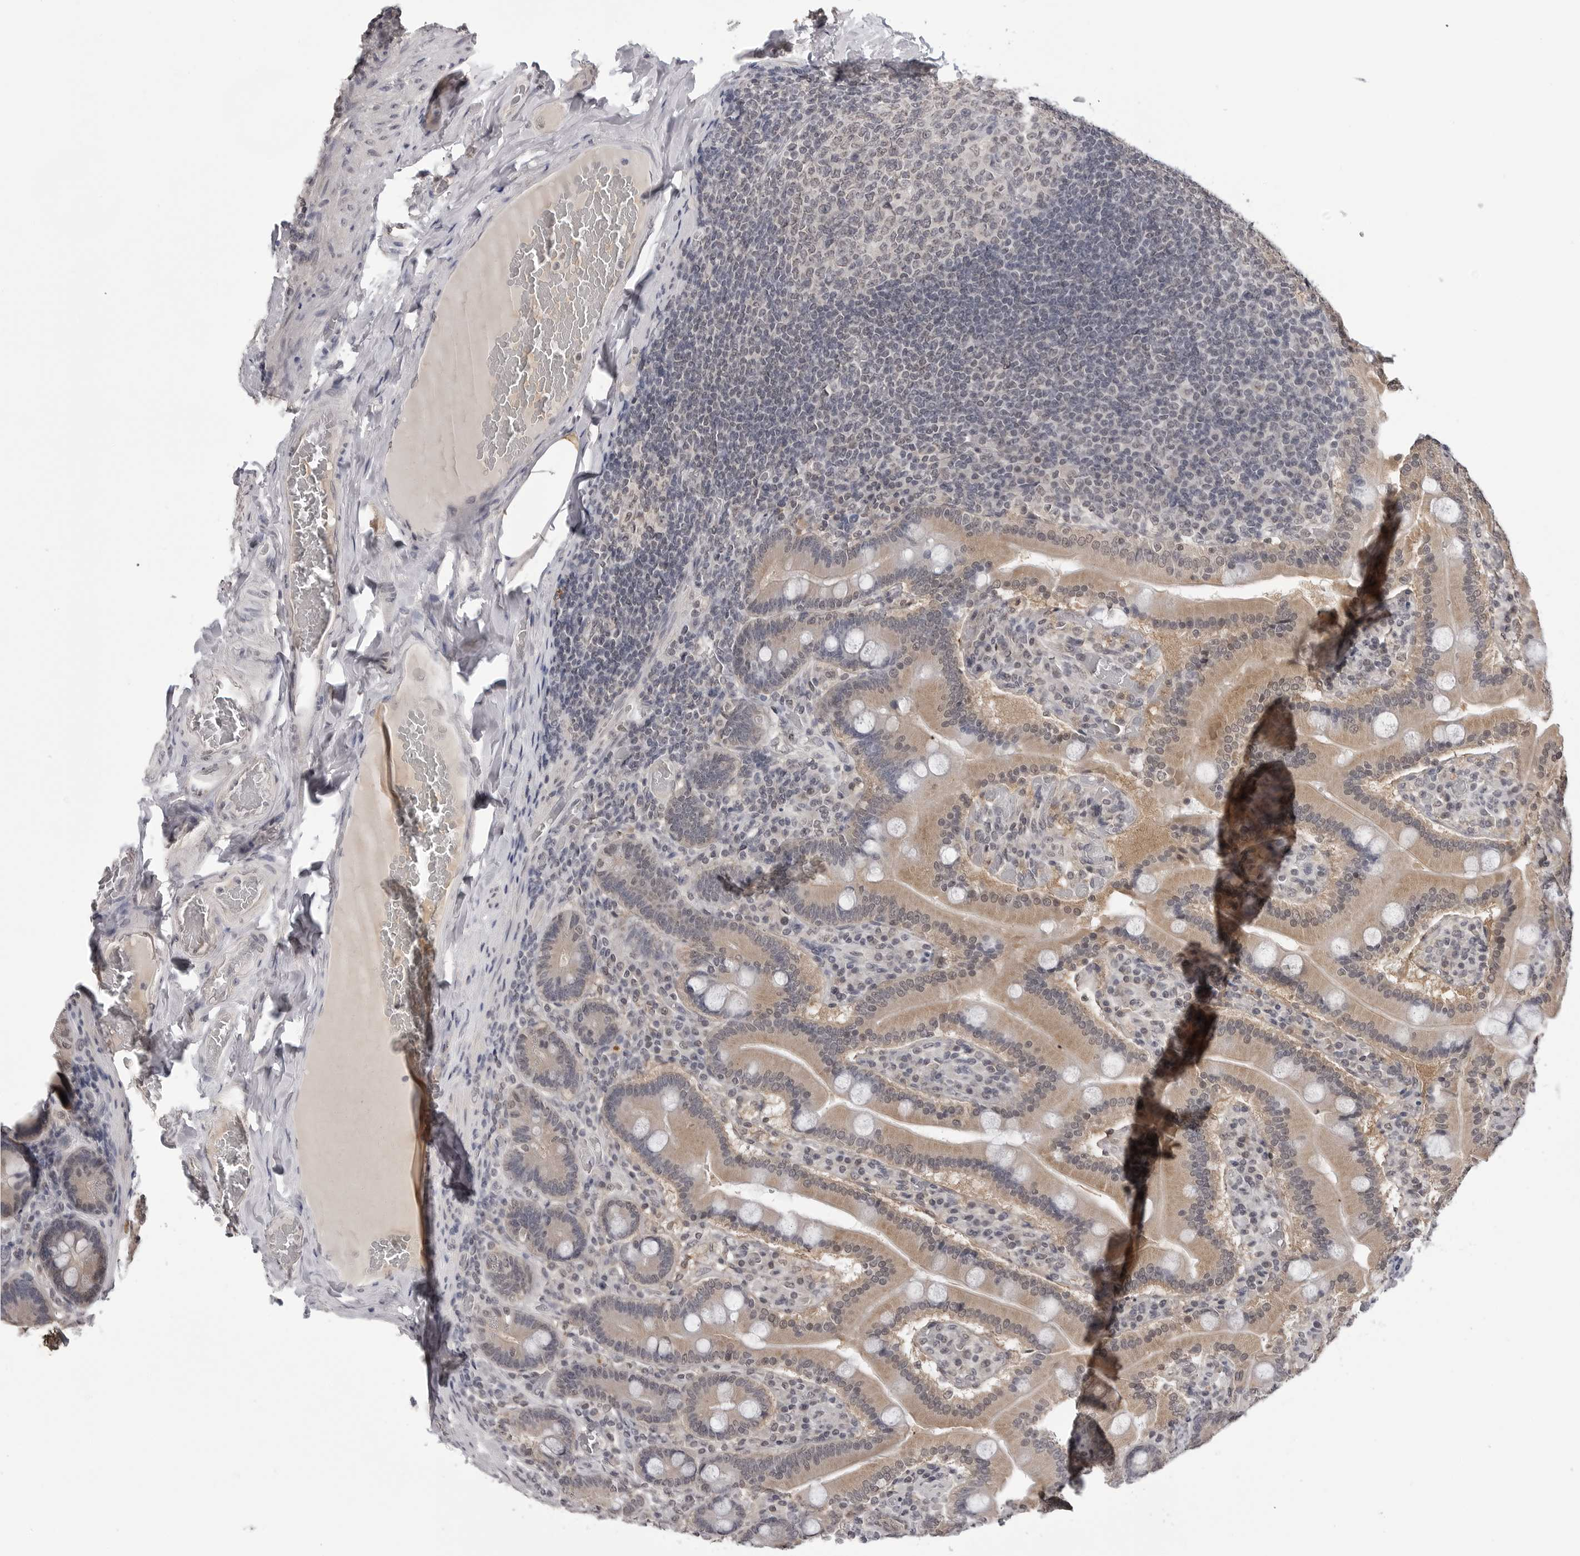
{"staining": {"intensity": "weak", "quantity": ">75%", "location": "cytoplasmic/membranous"}, "tissue": "duodenum", "cell_type": "Glandular cells", "image_type": "normal", "snomed": [{"axis": "morphology", "description": "Normal tissue, NOS"}, {"axis": "topography", "description": "Duodenum"}], "caption": "Immunohistochemistry (IHC) micrograph of normal duodenum: human duodenum stained using immunohistochemistry shows low levels of weak protein expression localized specifically in the cytoplasmic/membranous of glandular cells, appearing as a cytoplasmic/membranous brown color.", "gene": "CDK20", "patient": {"sex": "female", "age": 62}}